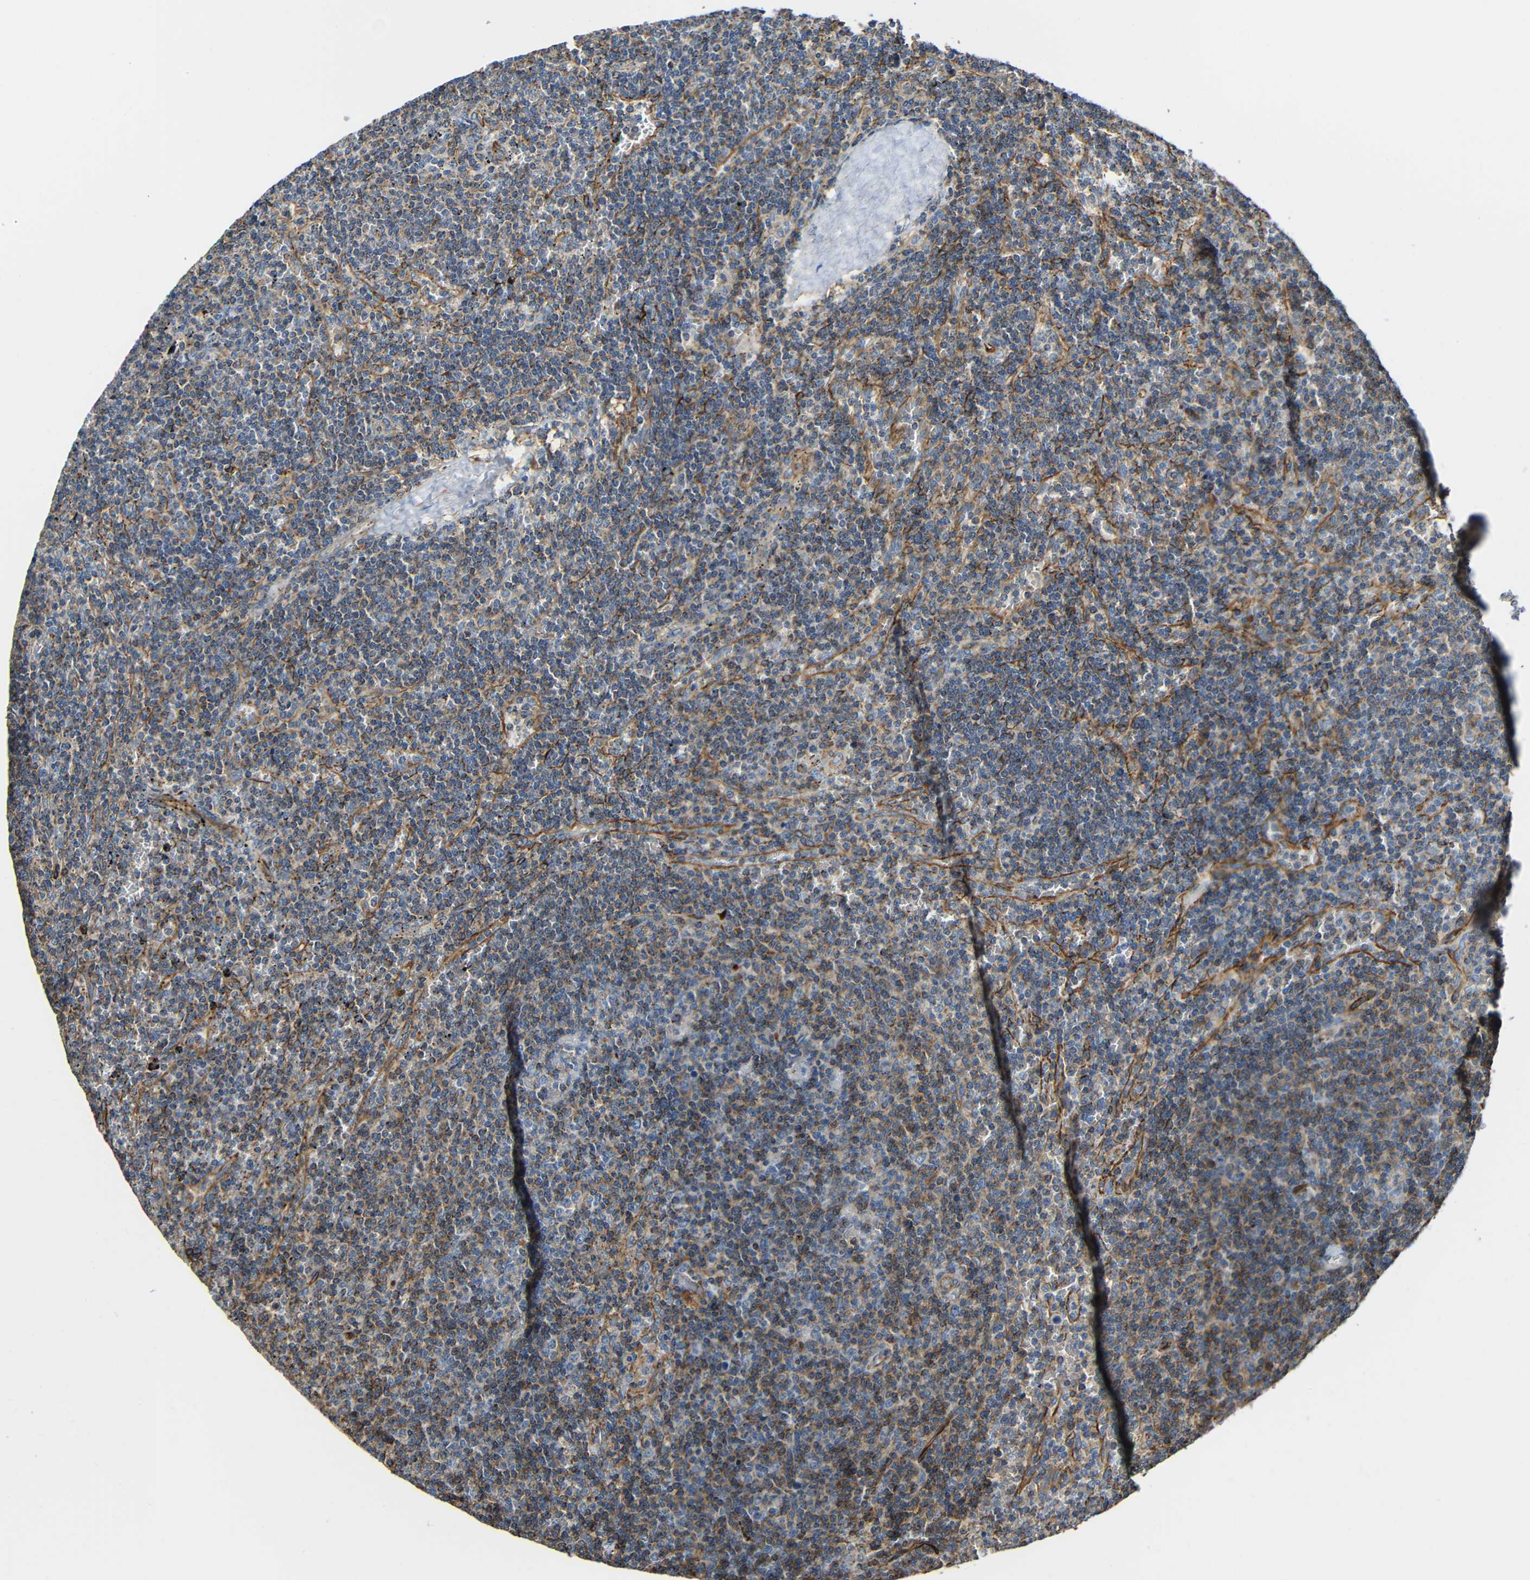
{"staining": {"intensity": "moderate", "quantity": "25%-75%", "location": "cytoplasmic/membranous"}, "tissue": "lymphoma", "cell_type": "Tumor cells", "image_type": "cancer", "snomed": [{"axis": "morphology", "description": "Malignant lymphoma, non-Hodgkin's type, Low grade"}, {"axis": "topography", "description": "Spleen"}], "caption": "IHC histopathology image of neoplastic tissue: human low-grade malignant lymphoma, non-Hodgkin's type stained using immunohistochemistry (IHC) reveals medium levels of moderate protein expression localized specifically in the cytoplasmic/membranous of tumor cells, appearing as a cytoplasmic/membranous brown color.", "gene": "IGSF10", "patient": {"sex": "female", "age": 50}}